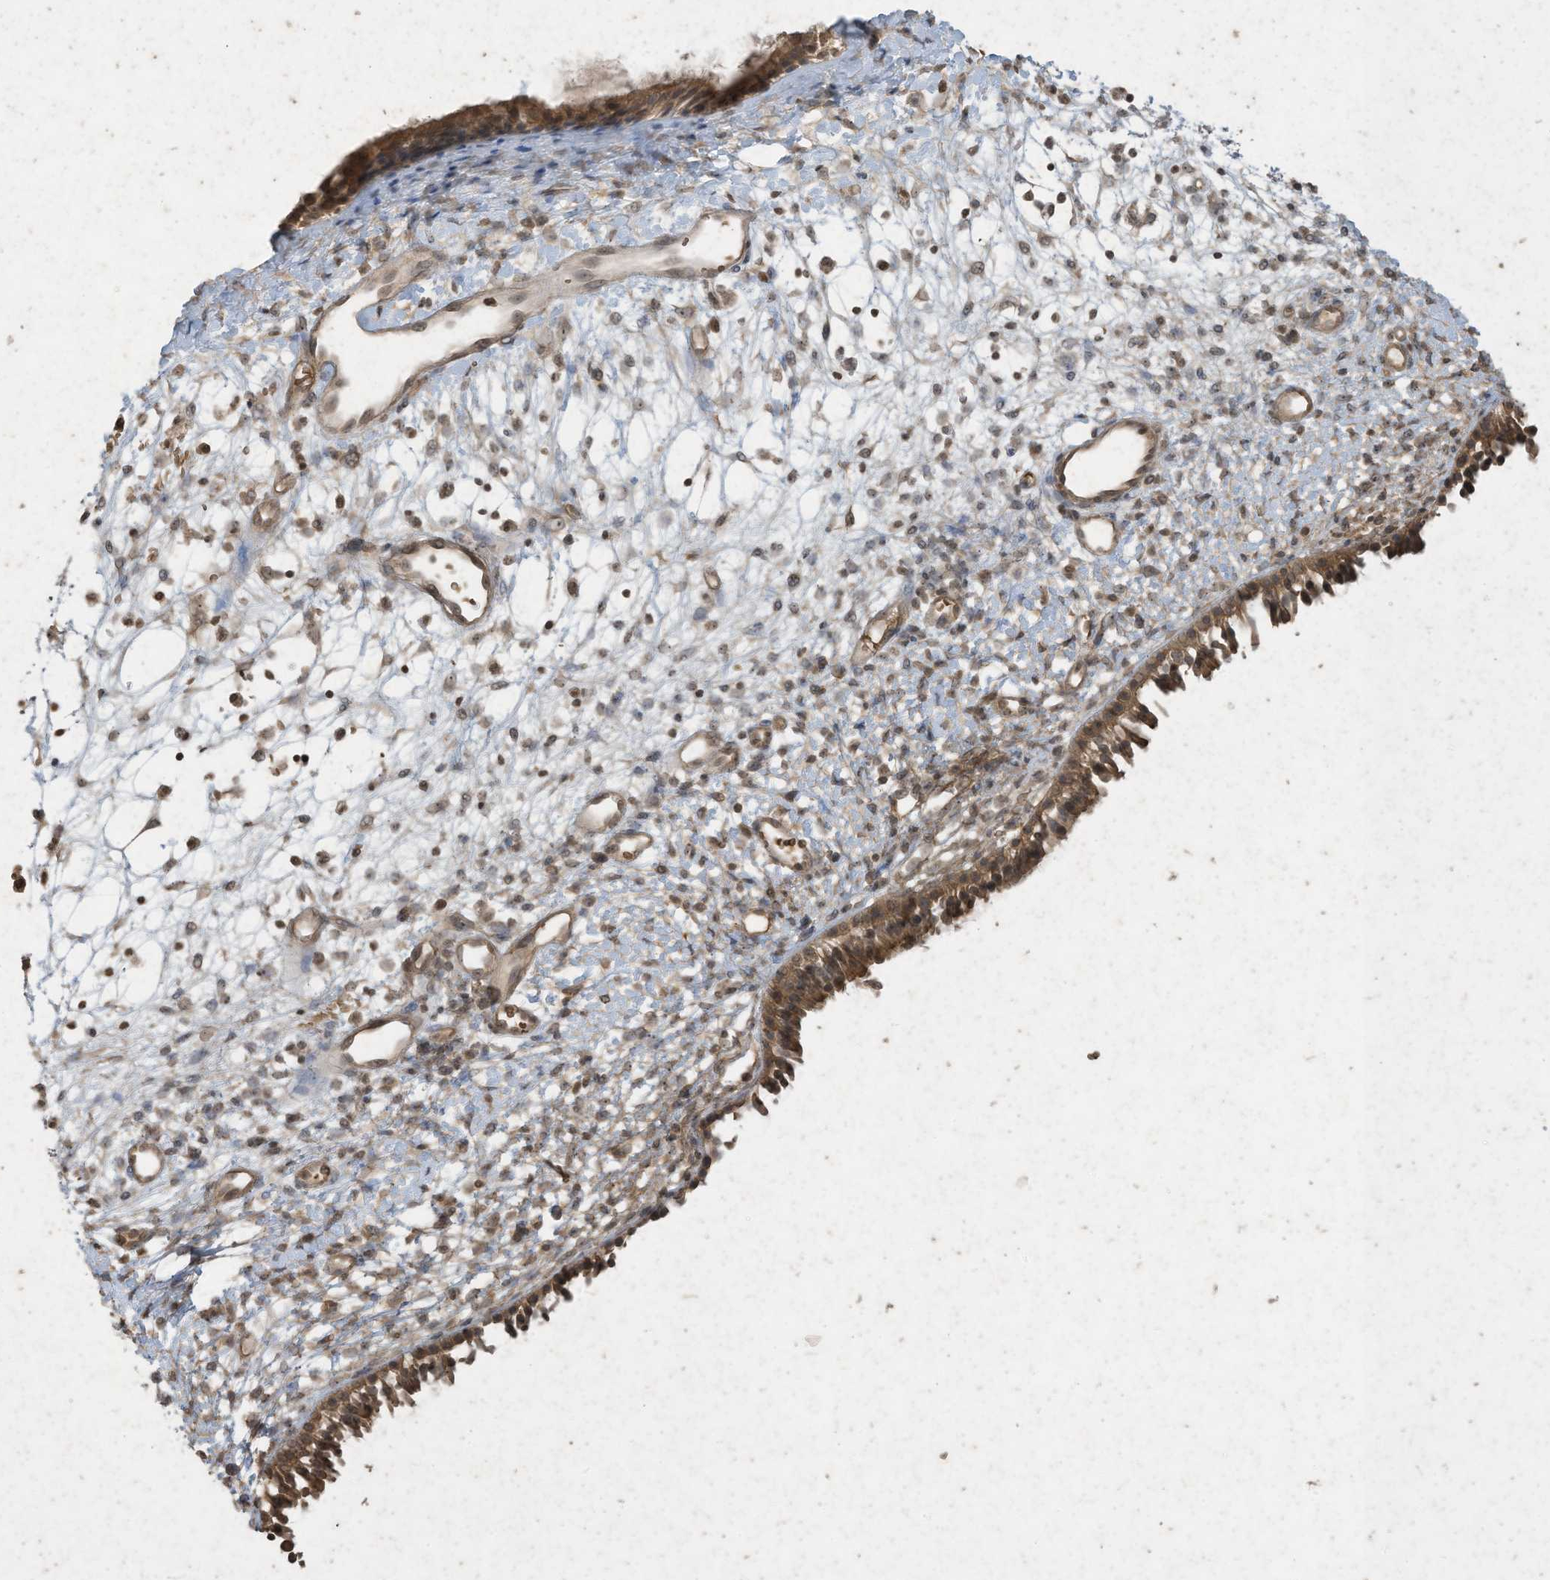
{"staining": {"intensity": "moderate", "quantity": ">75%", "location": "cytoplasmic/membranous"}, "tissue": "nasopharynx", "cell_type": "Respiratory epithelial cells", "image_type": "normal", "snomed": [{"axis": "morphology", "description": "Normal tissue, NOS"}, {"axis": "topography", "description": "Nasopharynx"}], "caption": "IHC of normal nasopharynx displays medium levels of moderate cytoplasmic/membranous positivity in about >75% of respiratory epithelial cells.", "gene": "MATN2", "patient": {"sex": "male", "age": 22}}